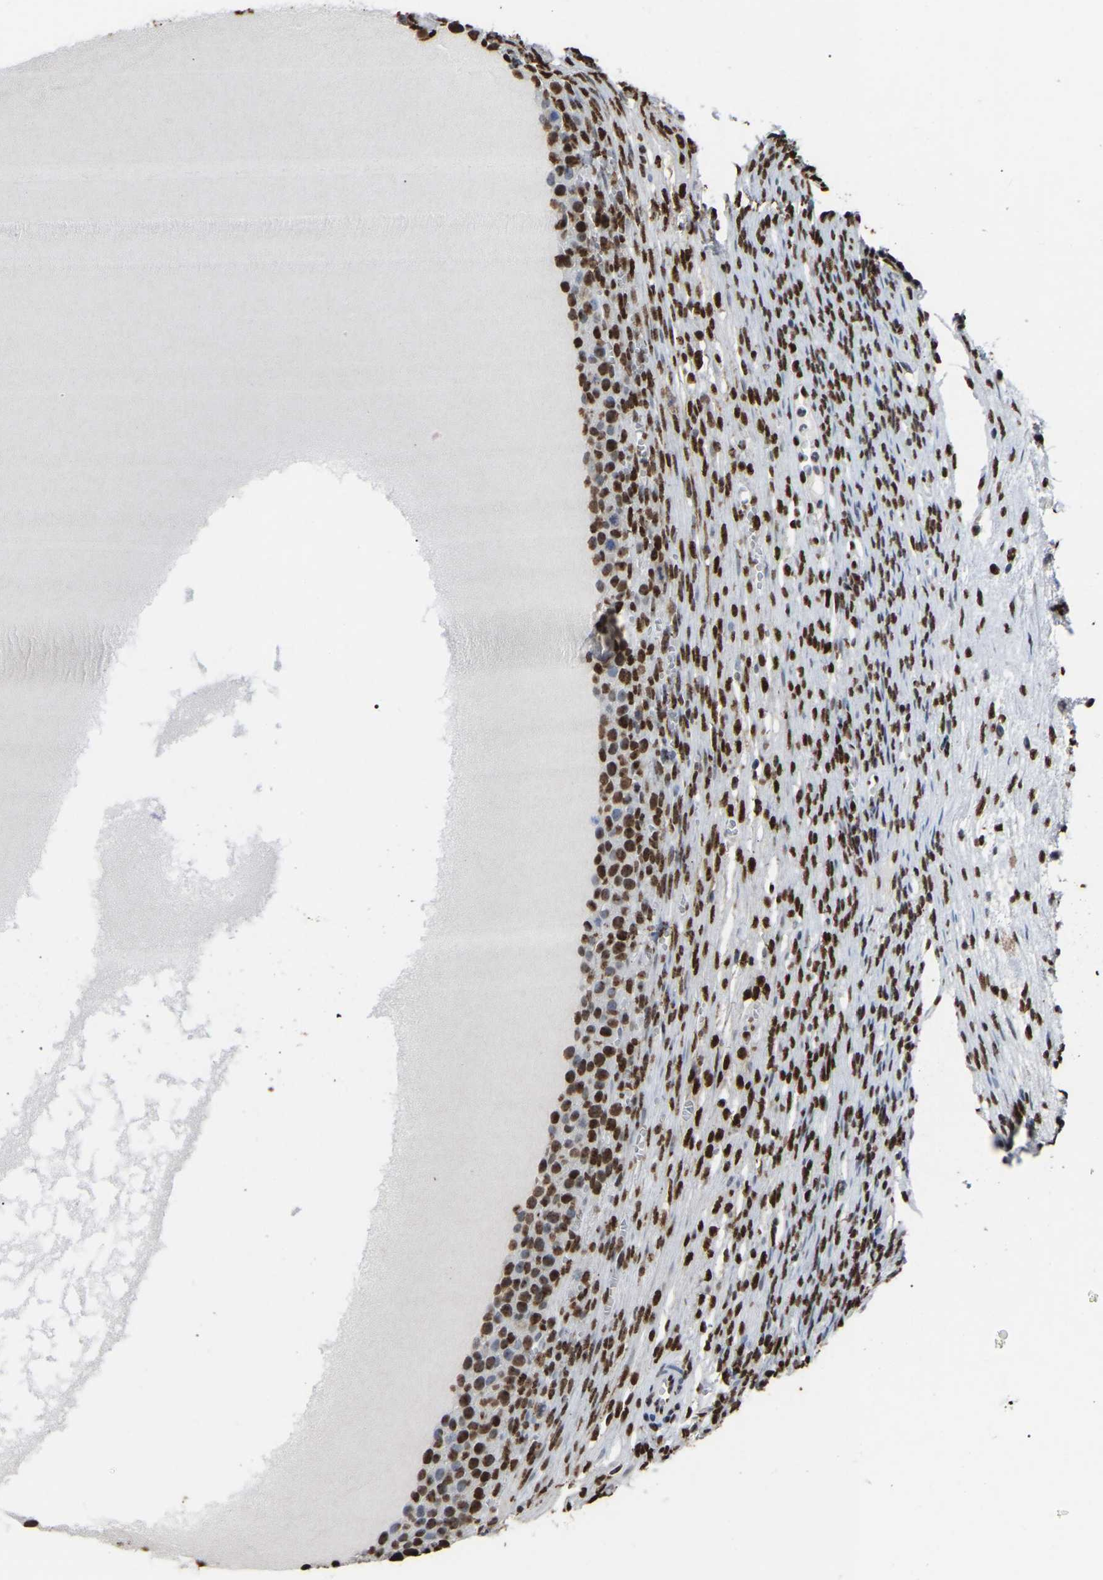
{"staining": {"intensity": "strong", "quantity": ">75%", "location": "nuclear"}, "tissue": "ovary", "cell_type": "Follicle cells", "image_type": "normal", "snomed": [{"axis": "morphology", "description": "Normal tissue, NOS"}, {"axis": "topography", "description": "Ovary"}], "caption": "High-power microscopy captured an IHC micrograph of benign ovary, revealing strong nuclear positivity in approximately >75% of follicle cells.", "gene": "RBL2", "patient": {"sex": "female", "age": 33}}